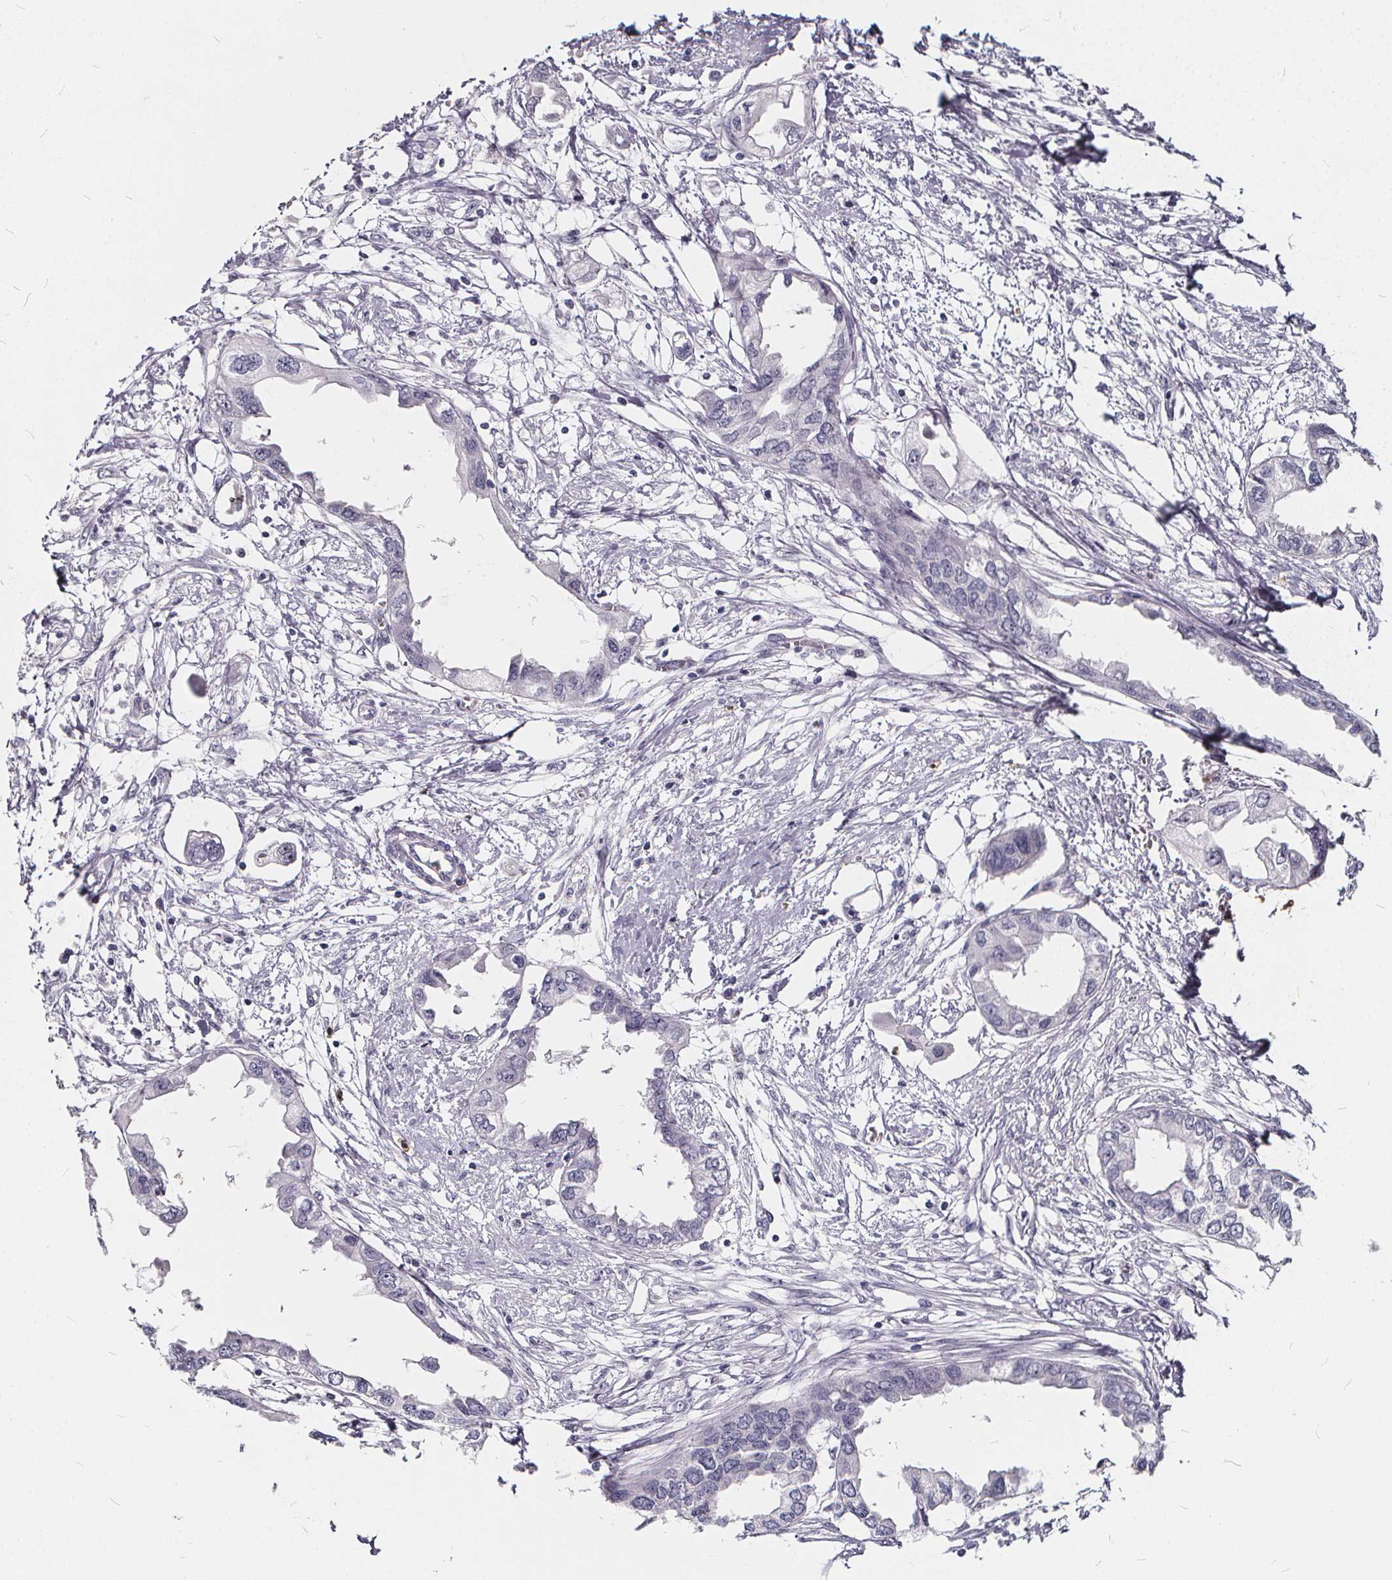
{"staining": {"intensity": "negative", "quantity": "none", "location": "none"}, "tissue": "endometrial cancer", "cell_type": "Tumor cells", "image_type": "cancer", "snomed": [{"axis": "morphology", "description": "Adenocarcinoma, NOS"}, {"axis": "morphology", "description": "Adenocarcinoma, metastatic, NOS"}, {"axis": "topography", "description": "Adipose tissue"}, {"axis": "topography", "description": "Endometrium"}], "caption": "IHC photomicrograph of neoplastic tissue: human endometrial metastatic adenocarcinoma stained with DAB (3,3'-diaminobenzidine) shows no significant protein expression in tumor cells.", "gene": "SPEF2", "patient": {"sex": "female", "age": 67}}